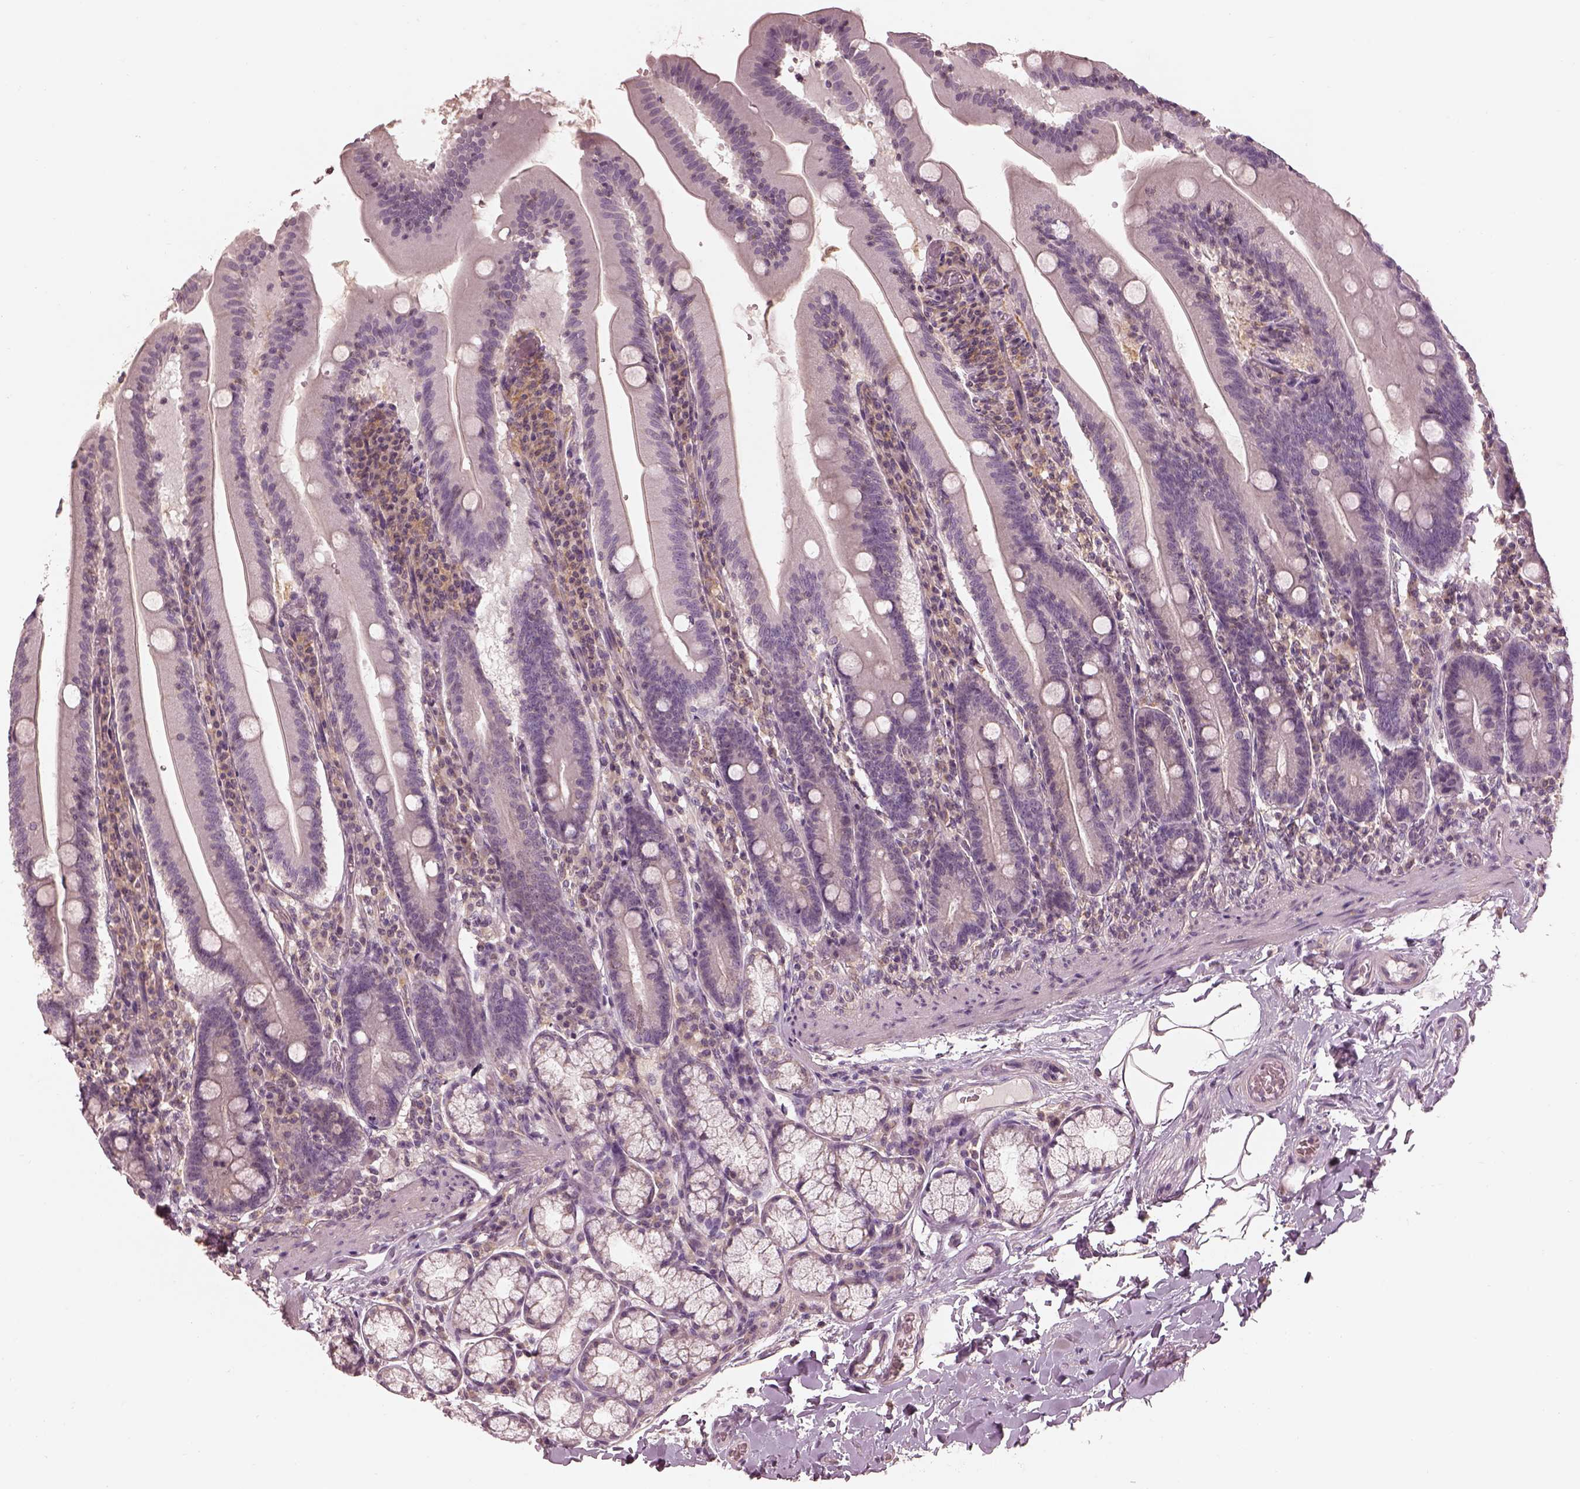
{"staining": {"intensity": "negative", "quantity": "none", "location": "none"}, "tissue": "small intestine", "cell_type": "Glandular cells", "image_type": "normal", "snomed": [{"axis": "morphology", "description": "Normal tissue, NOS"}, {"axis": "topography", "description": "Small intestine"}], "caption": "IHC image of normal small intestine stained for a protein (brown), which exhibits no positivity in glandular cells.", "gene": "PRKACG", "patient": {"sex": "male", "age": 37}}